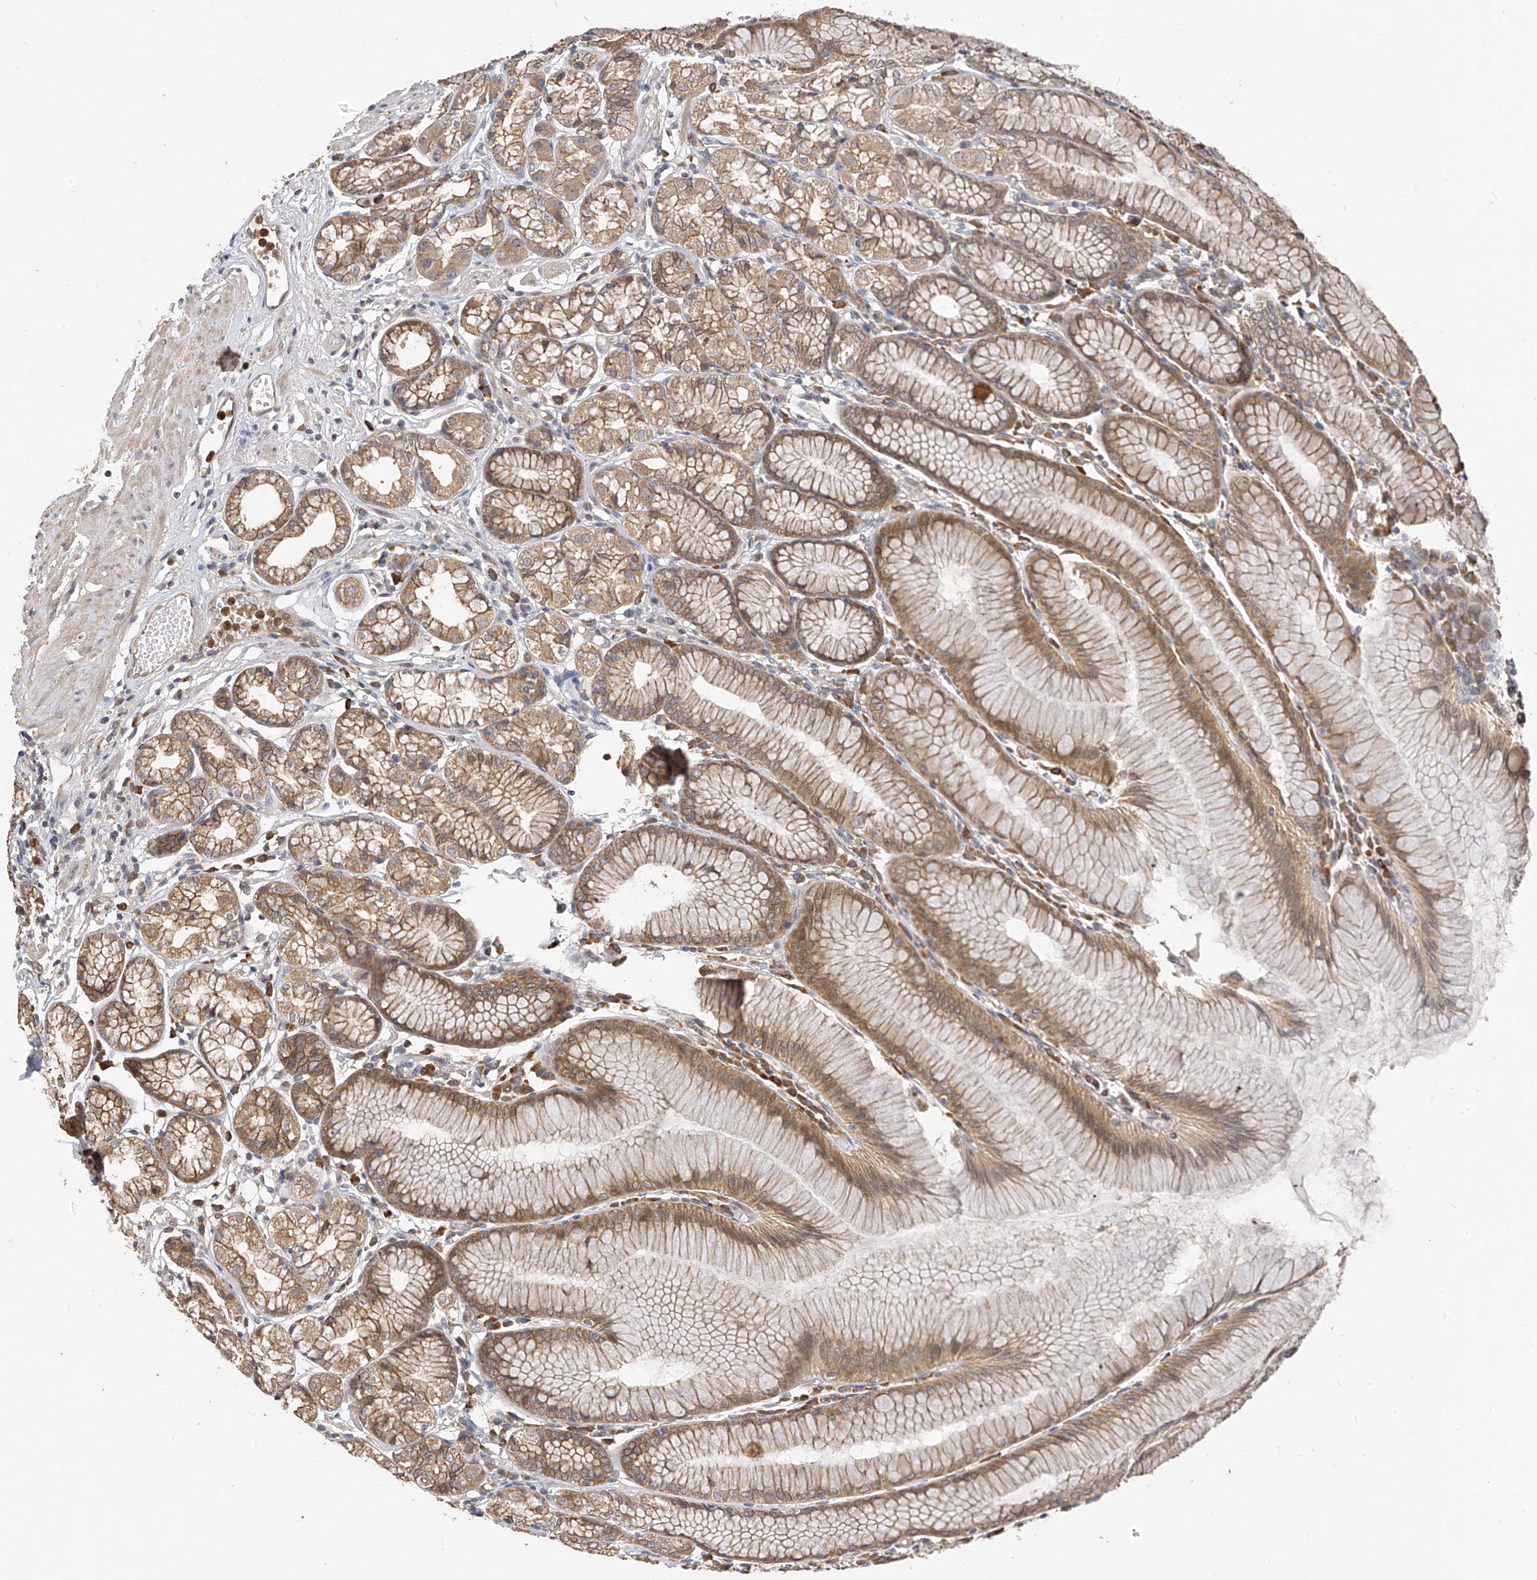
{"staining": {"intensity": "moderate", "quantity": ">75%", "location": "cytoplasmic/membranous"}, "tissue": "stomach", "cell_type": "Glandular cells", "image_type": "normal", "snomed": [{"axis": "morphology", "description": "Normal tissue, NOS"}, {"axis": "topography", "description": "Stomach"}], "caption": "Human stomach stained for a protein (brown) reveals moderate cytoplasmic/membranous positive staining in approximately >75% of glandular cells.", "gene": "OFD1", "patient": {"sex": "female", "age": 57}}